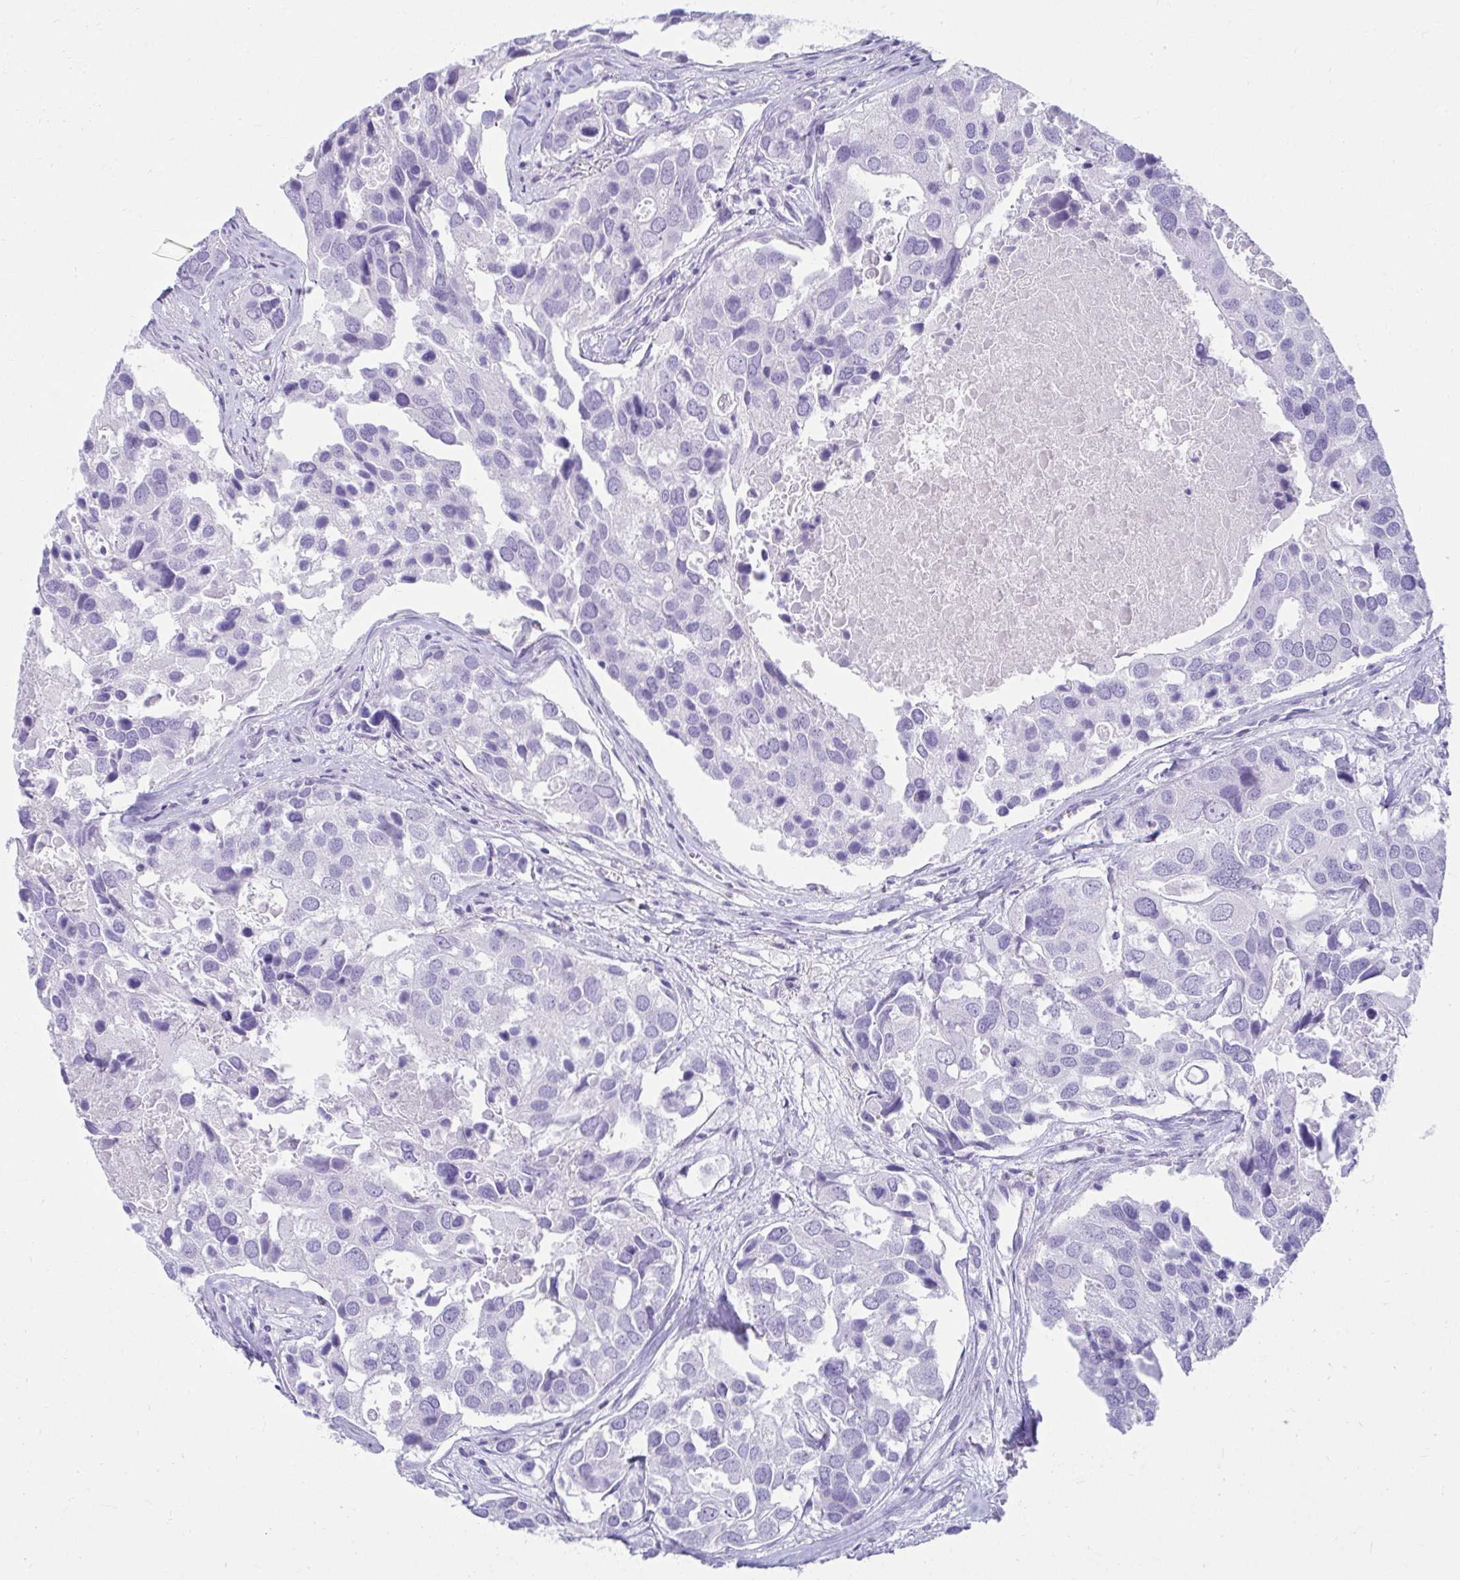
{"staining": {"intensity": "negative", "quantity": "none", "location": "none"}, "tissue": "breast cancer", "cell_type": "Tumor cells", "image_type": "cancer", "snomed": [{"axis": "morphology", "description": "Duct carcinoma"}, {"axis": "topography", "description": "Breast"}], "caption": "Immunohistochemistry (IHC) of human invasive ductal carcinoma (breast) shows no positivity in tumor cells.", "gene": "ATP4B", "patient": {"sex": "female", "age": 83}}